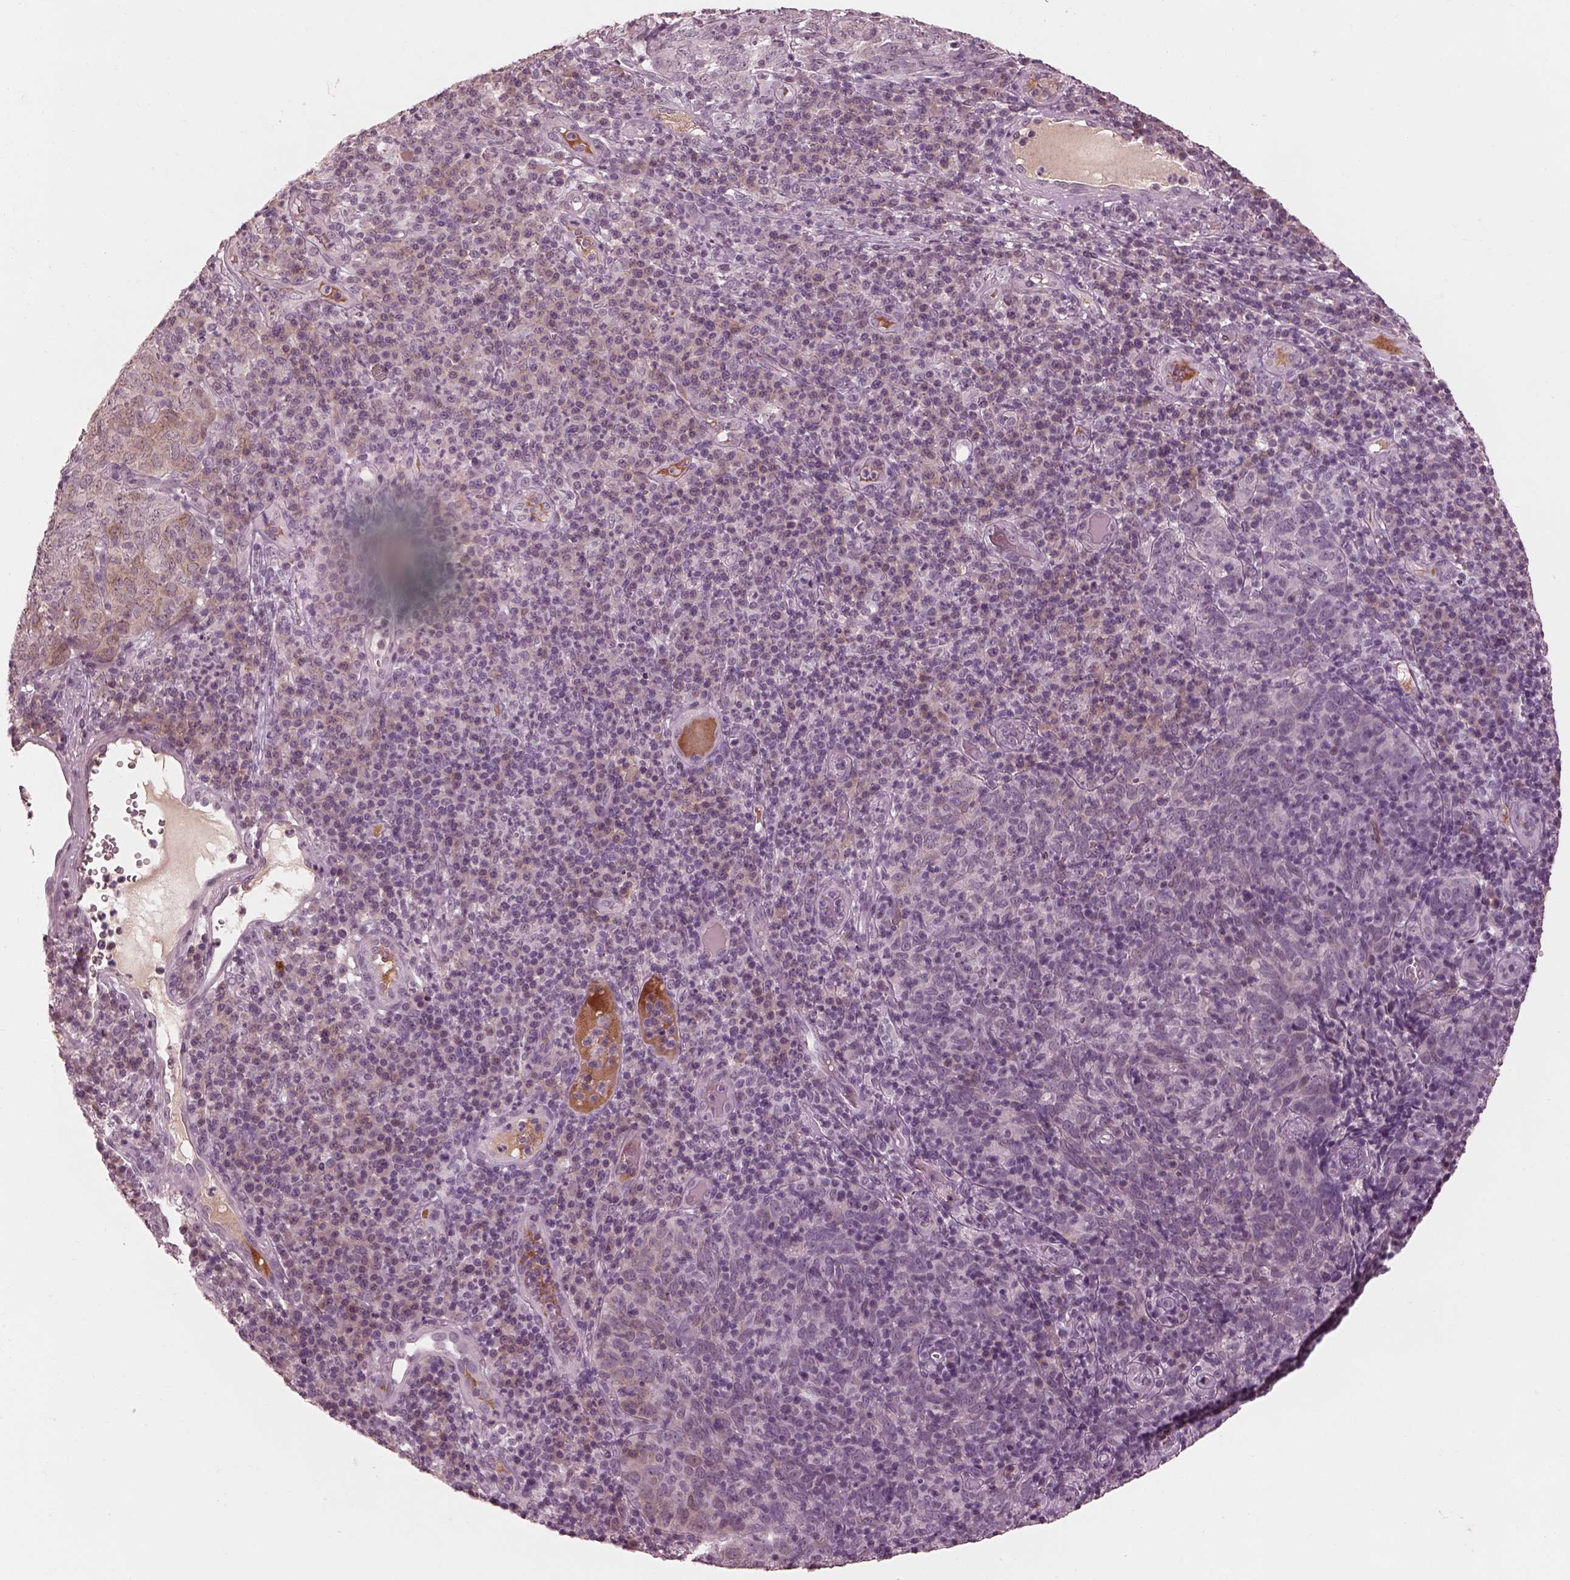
{"staining": {"intensity": "weak", "quantity": "25%-75%", "location": "cytoplasmic/membranous"}, "tissue": "skin cancer", "cell_type": "Tumor cells", "image_type": "cancer", "snomed": [{"axis": "morphology", "description": "Squamous cell carcinoma, NOS"}, {"axis": "topography", "description": "Skin"}, {"axis": "topography", "description": "Anal"}], "caption": "Immunohistochemistry staining of skin squamous cell carcinoma, which displays low levels of weak cytoplasmic/membranous positivity in about 25%-75% of tumor cells indicating weak cytoplasmic/membranous protein staining. The staining was performed using DAB (3,3'-diaminobenzidine) (brown) for protein detection and nuclei were counterstained in hematoxylin (blue).", "gene": "KCNA2", "patient": {"sex": "female", "age": 51}}